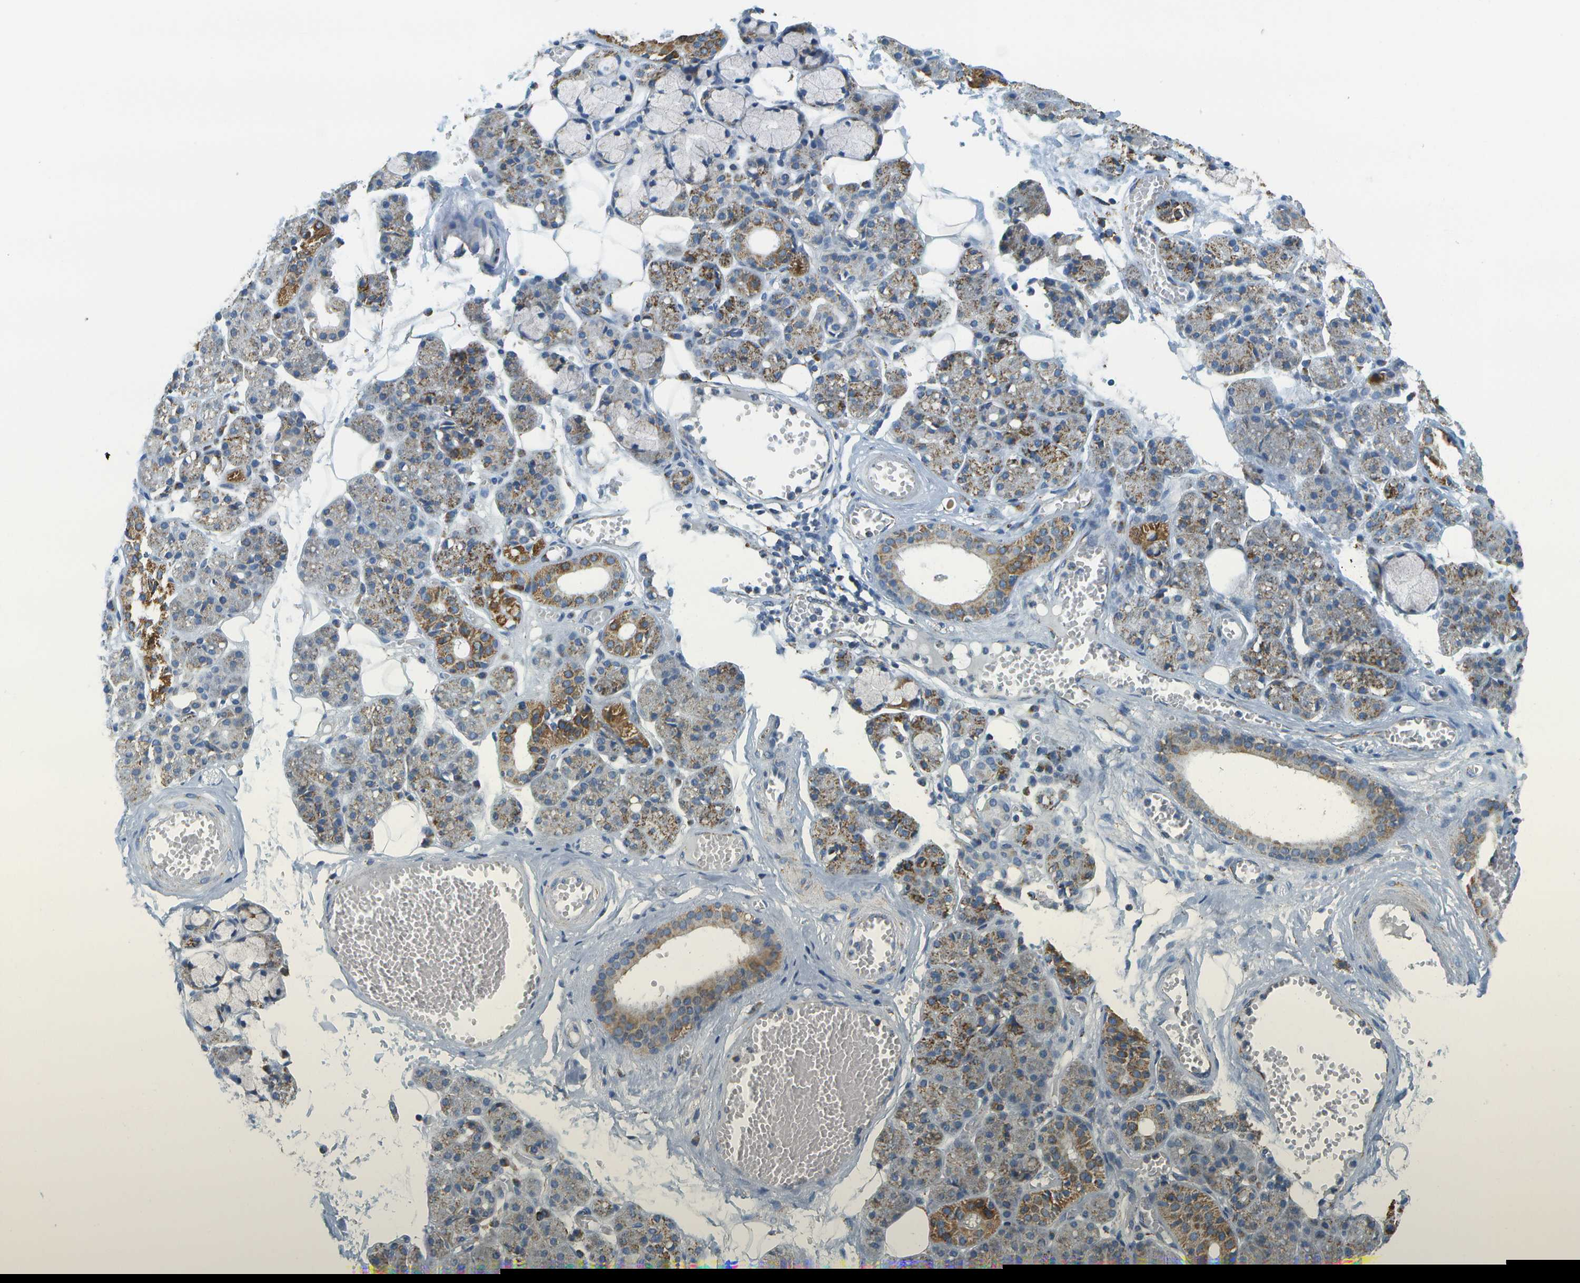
{"staining": {"intensity": "moderate", "quantity": "25%-75%", "location": "cytoplasmic/membranous"}, "tissue": "salivary gland", "cell_type": "Glandular cells", "image_type": "normal", "snomed": [{"axis": "morphology", "description": "Normal tissue, NOS"}, {"axis": "topography", "description": "Salivary gland"}], "caption": "Moderate cytoplasmic/membranous positivity for a protein is seen in approximately 25%-75% of glandular cells of unremarkable salivary gland using immunohistochemistry.", "gene": "HLCS", "patient": {"sex": "male", "age": 63}}